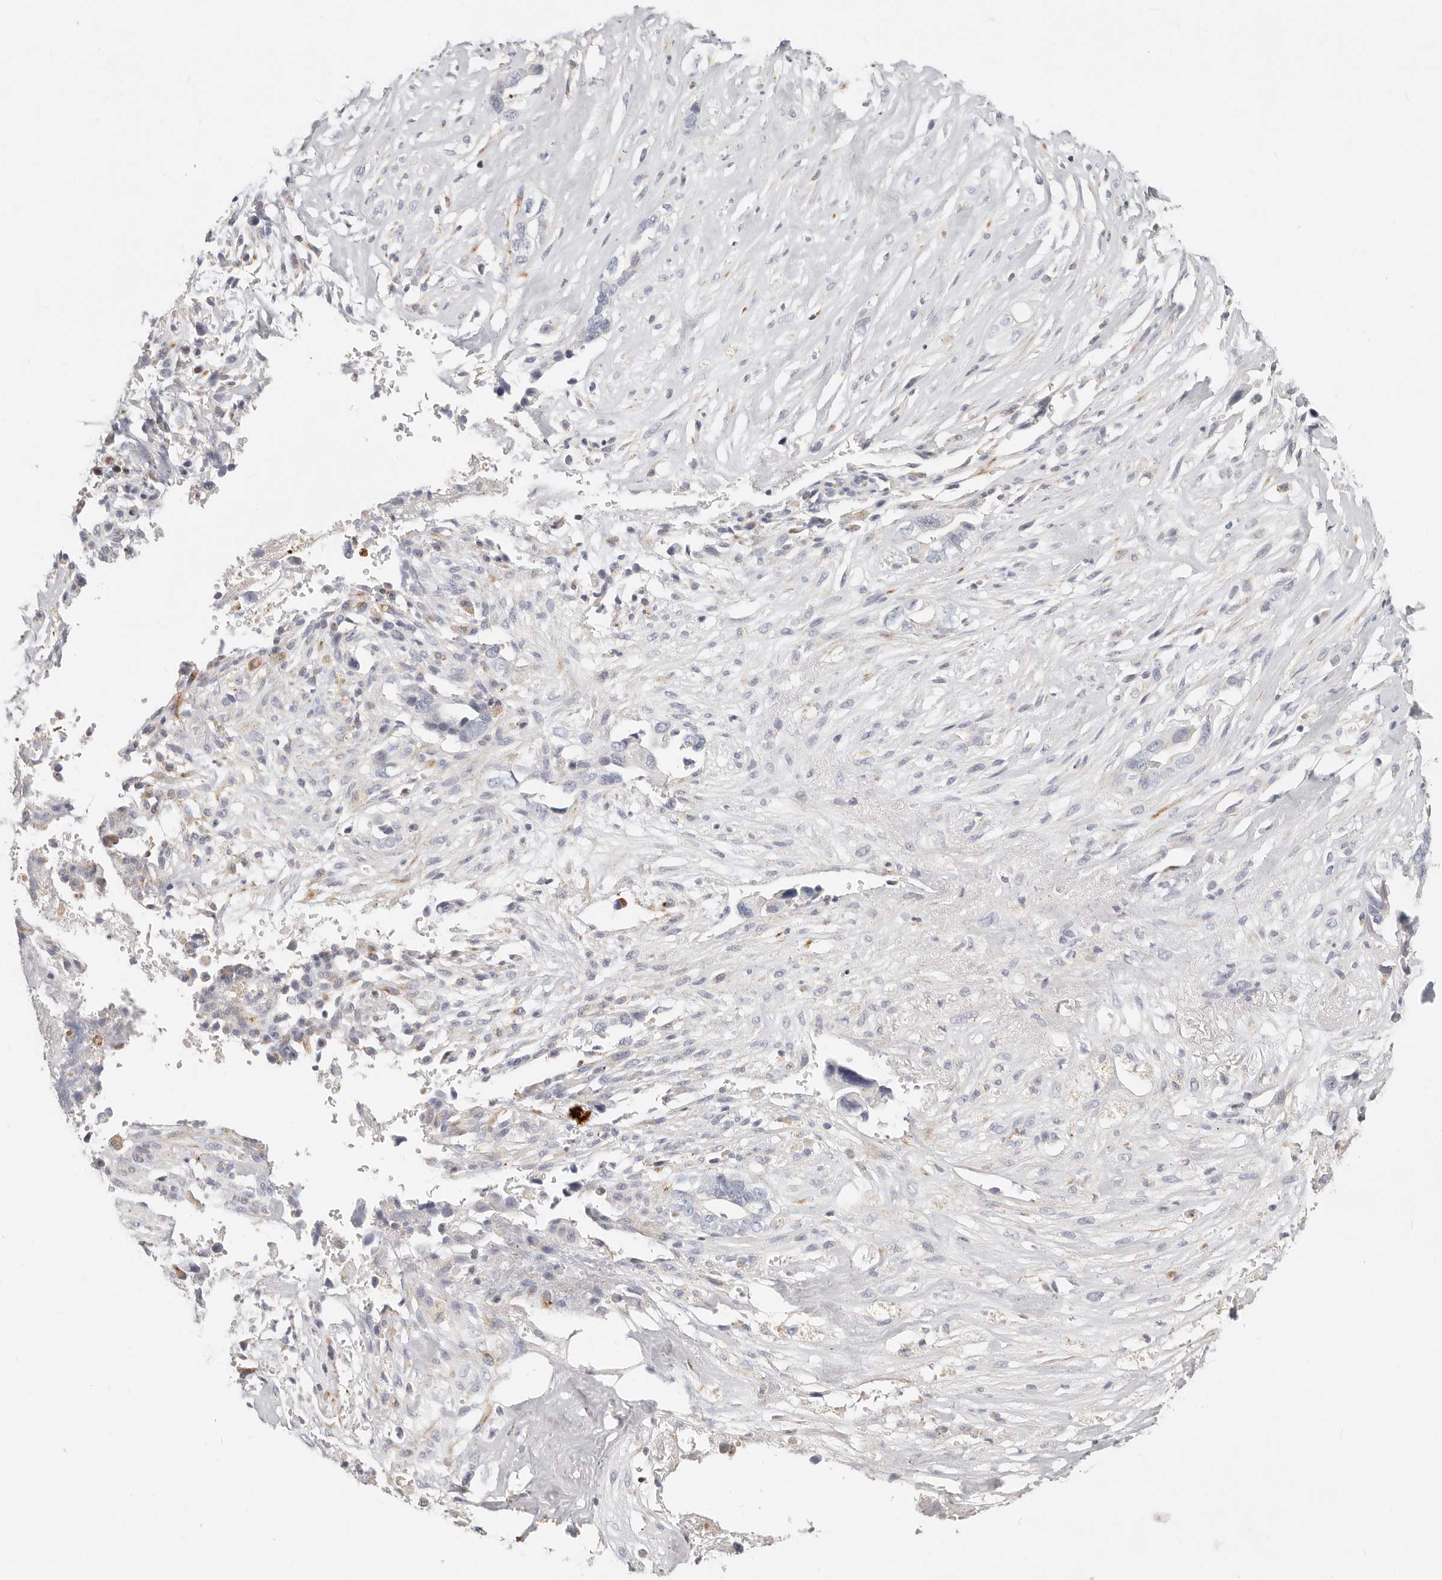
{"staining": {"intensity": "negative", "quantity": "none", "location": "none"}, "tissue": "liver cancer", "cell_type": "Tumor cells", "image_type": "cancer", "snomed": [{"axis": "morphology", "description": "Cholangiocarcinoma"}, {"axis": "topography", "description": "Liver"}], "caption": "This is an immunohistochemistry (IHC) photomicrograph of human liver cancer (cholangiocarcinoma). There is no staining in tumor cells.", "gene": "ZRANB1", "patient": {"sex": "female", "age": 79}}